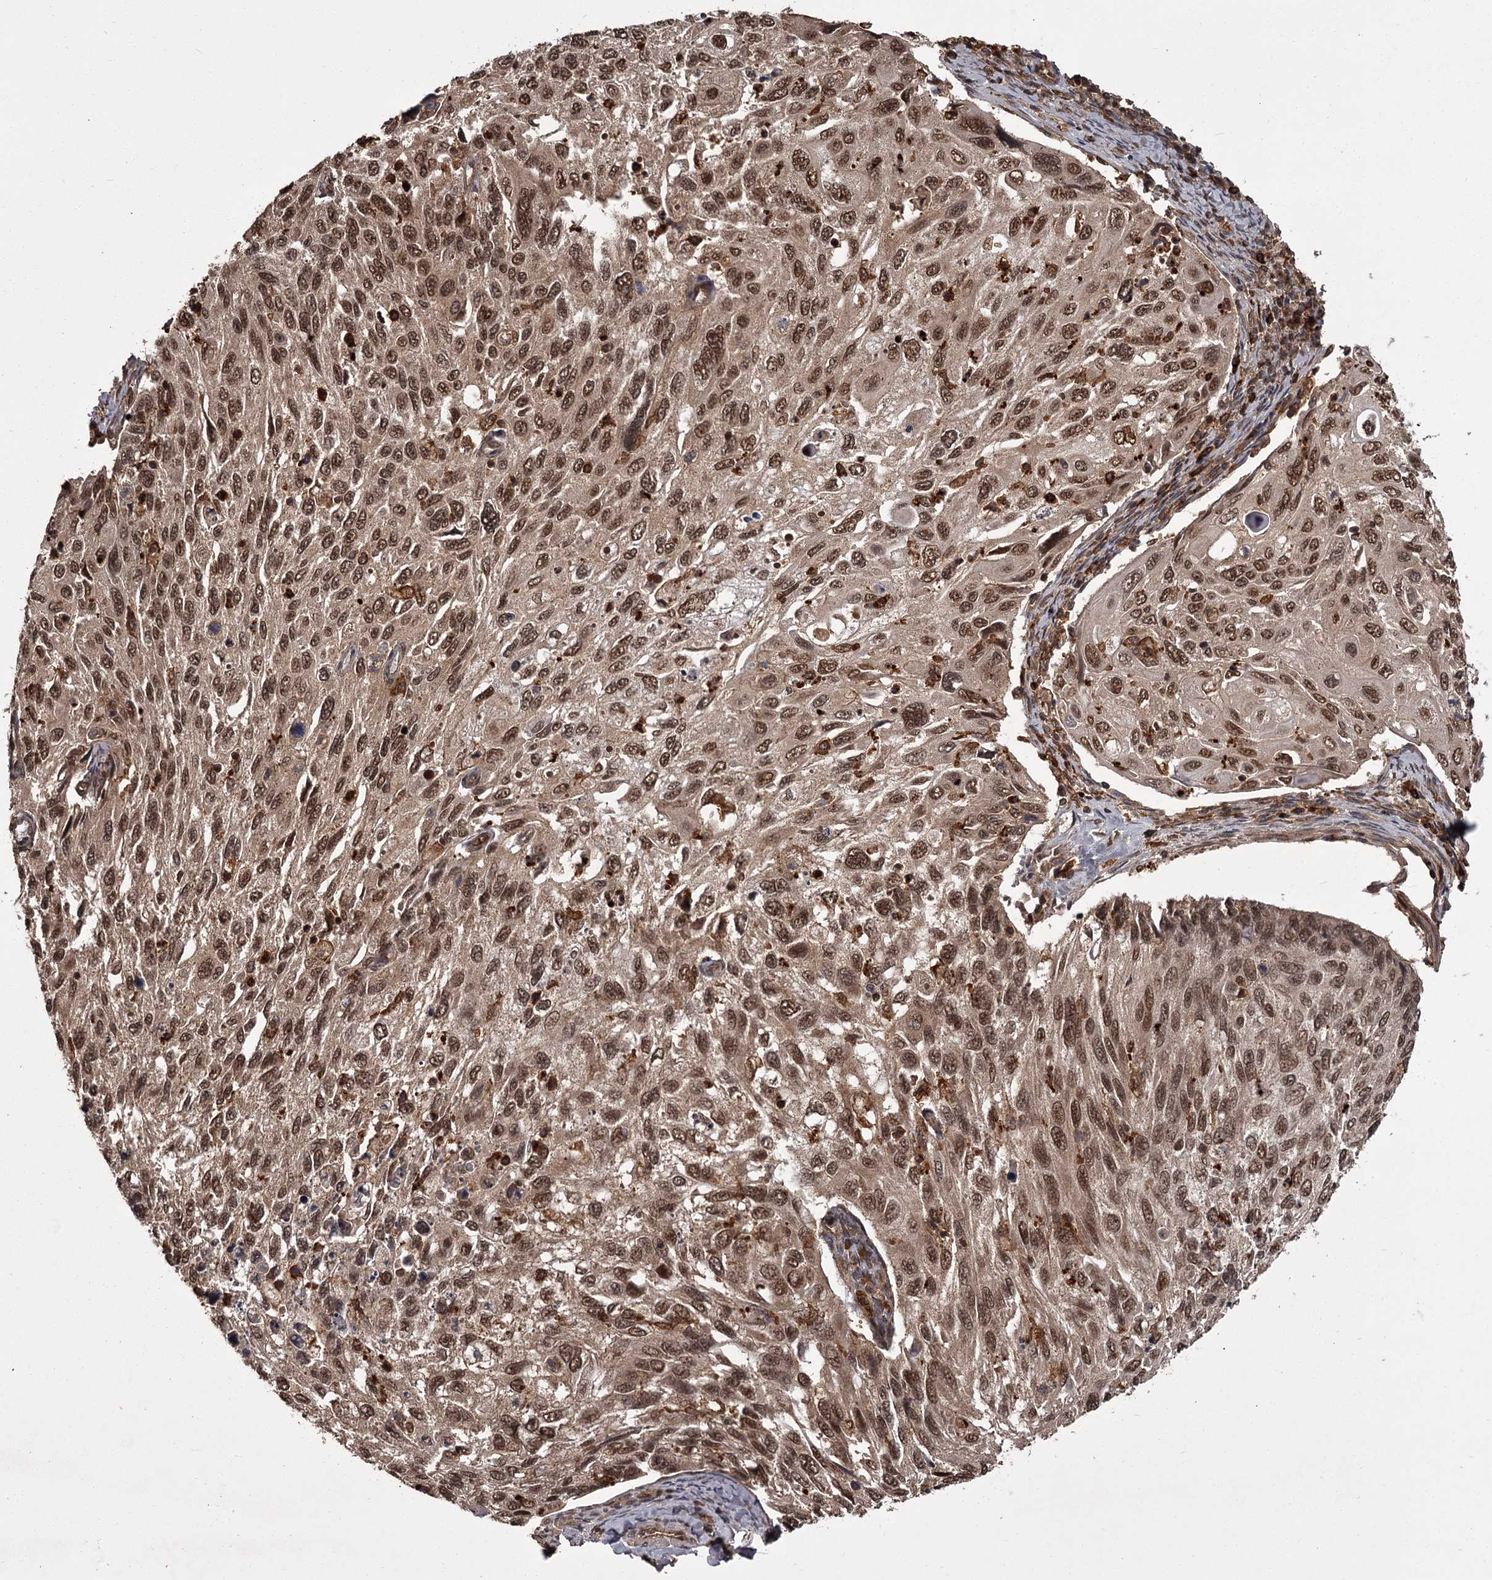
{"staining": {"intensity": "moderate", "quantity": ">75%", "location": "cytoplasmic/membranous,nuclear"}, "tissue": "cervical cancer", "cell_type": "Tumor cells", "image_type": "cancer", "snomed": [{"axis": "morphology", "description": "Squamous cell carcinoma, NOS"}, {"axis": "topography", "description": "Cervix"}], "caption": "This is an image of immunohistochemistry (IHC) staining of squamous cell carcinoma (cervical), which shows moderate positivity in the cytoplasmic/membranous and nuclear of tumor cells.", "gene": "TBC1D23", "patient": {"sex": "female", "age": 70}}